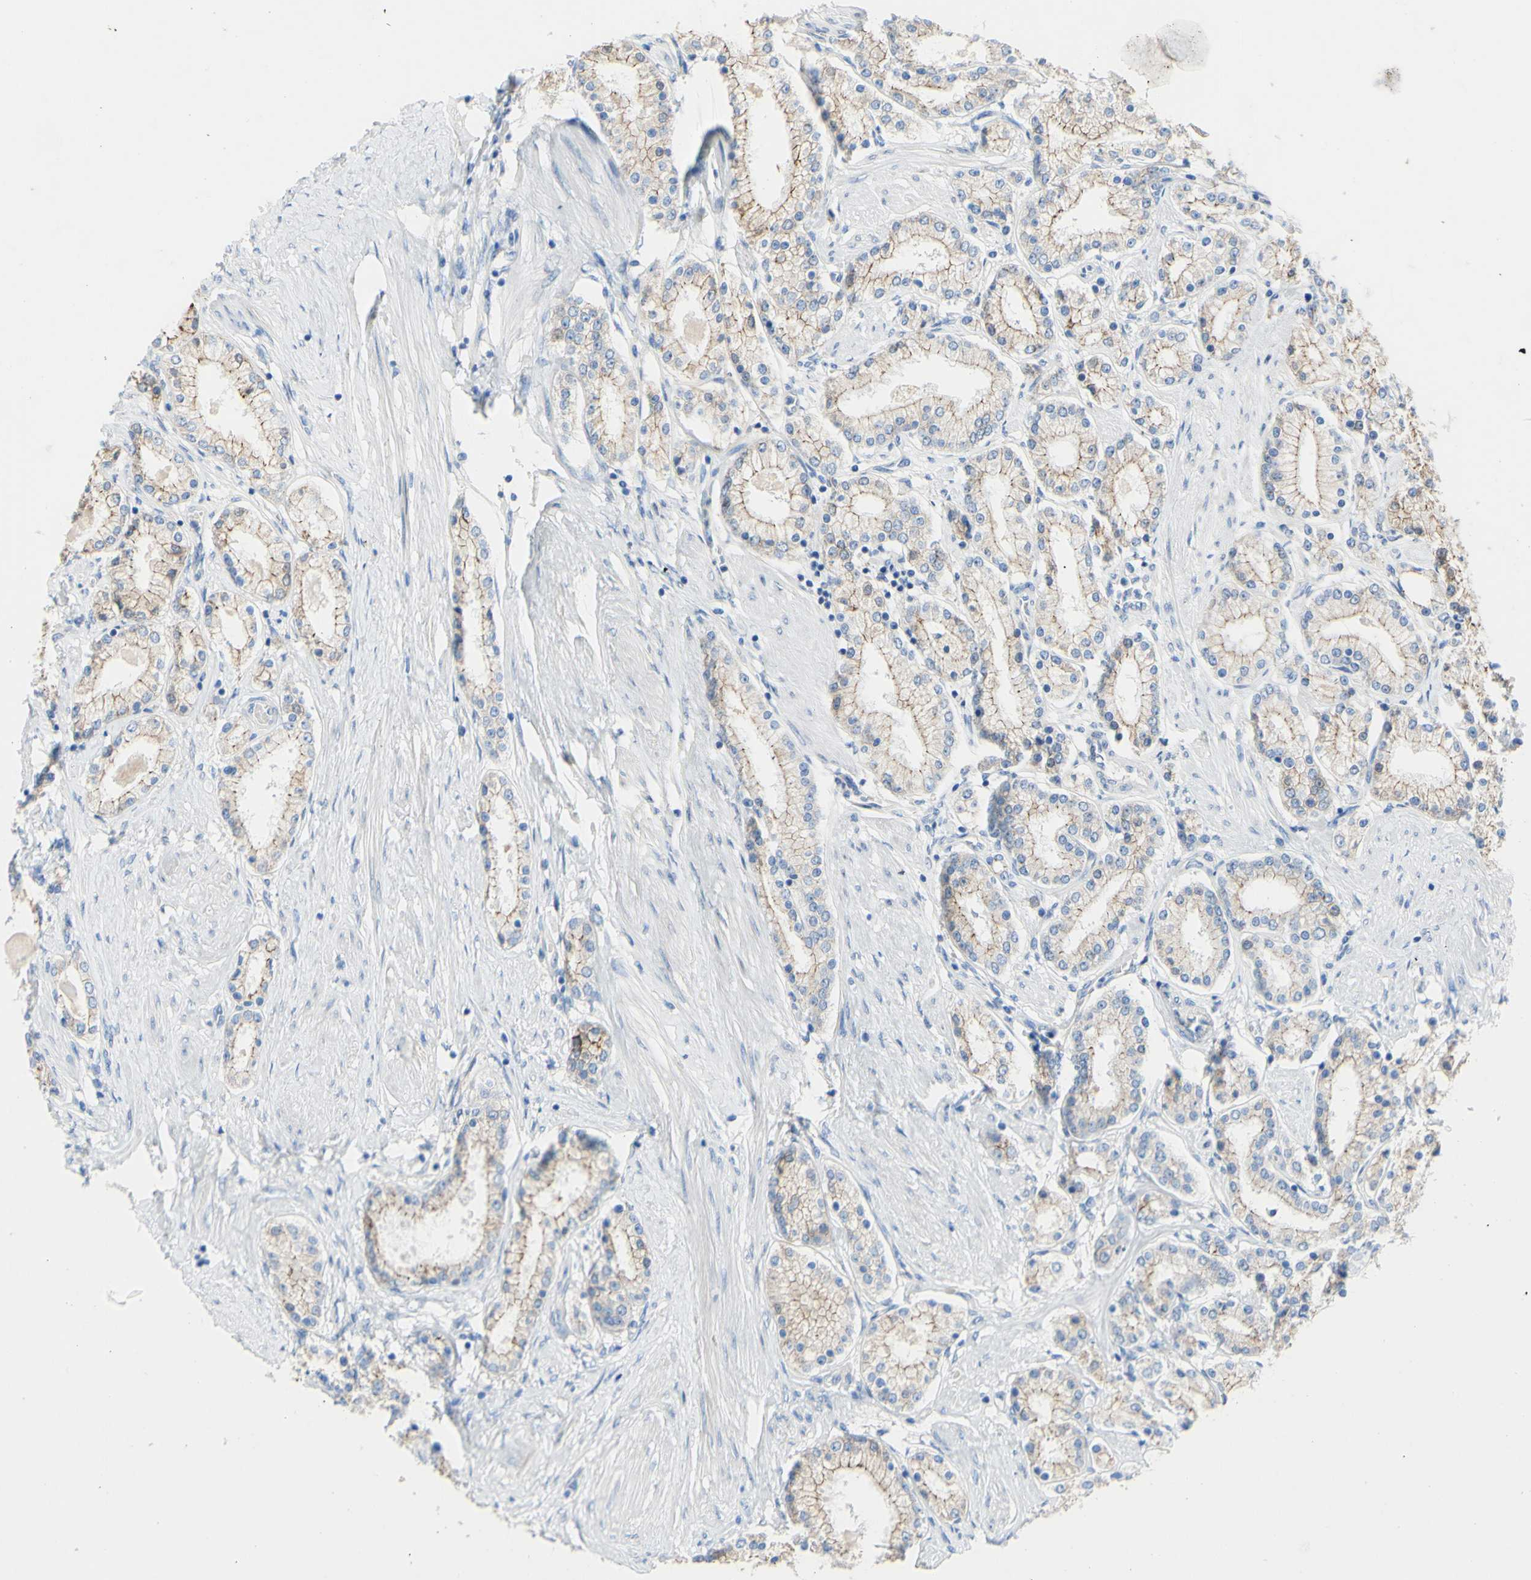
{"staining": {"intensity": "moderate", "quantity": "25%-75%", "location": "cytoplasmic/membranous"}, "tissue": "prostate cancer", "cell_type": "Tumor cells", "image_type": "cancer", "snomed": [{"axis": "morphology", "description": "Adenocarcinoma, Low grade"}, {"axis": "topography", "description": "Prostate"}], "caption": "Prostate cancer stained with a protein marker demonstrates moderate staining in tumor cells.", "gene": "DSC2", "patient": {"sex": "male", "age": 63}}